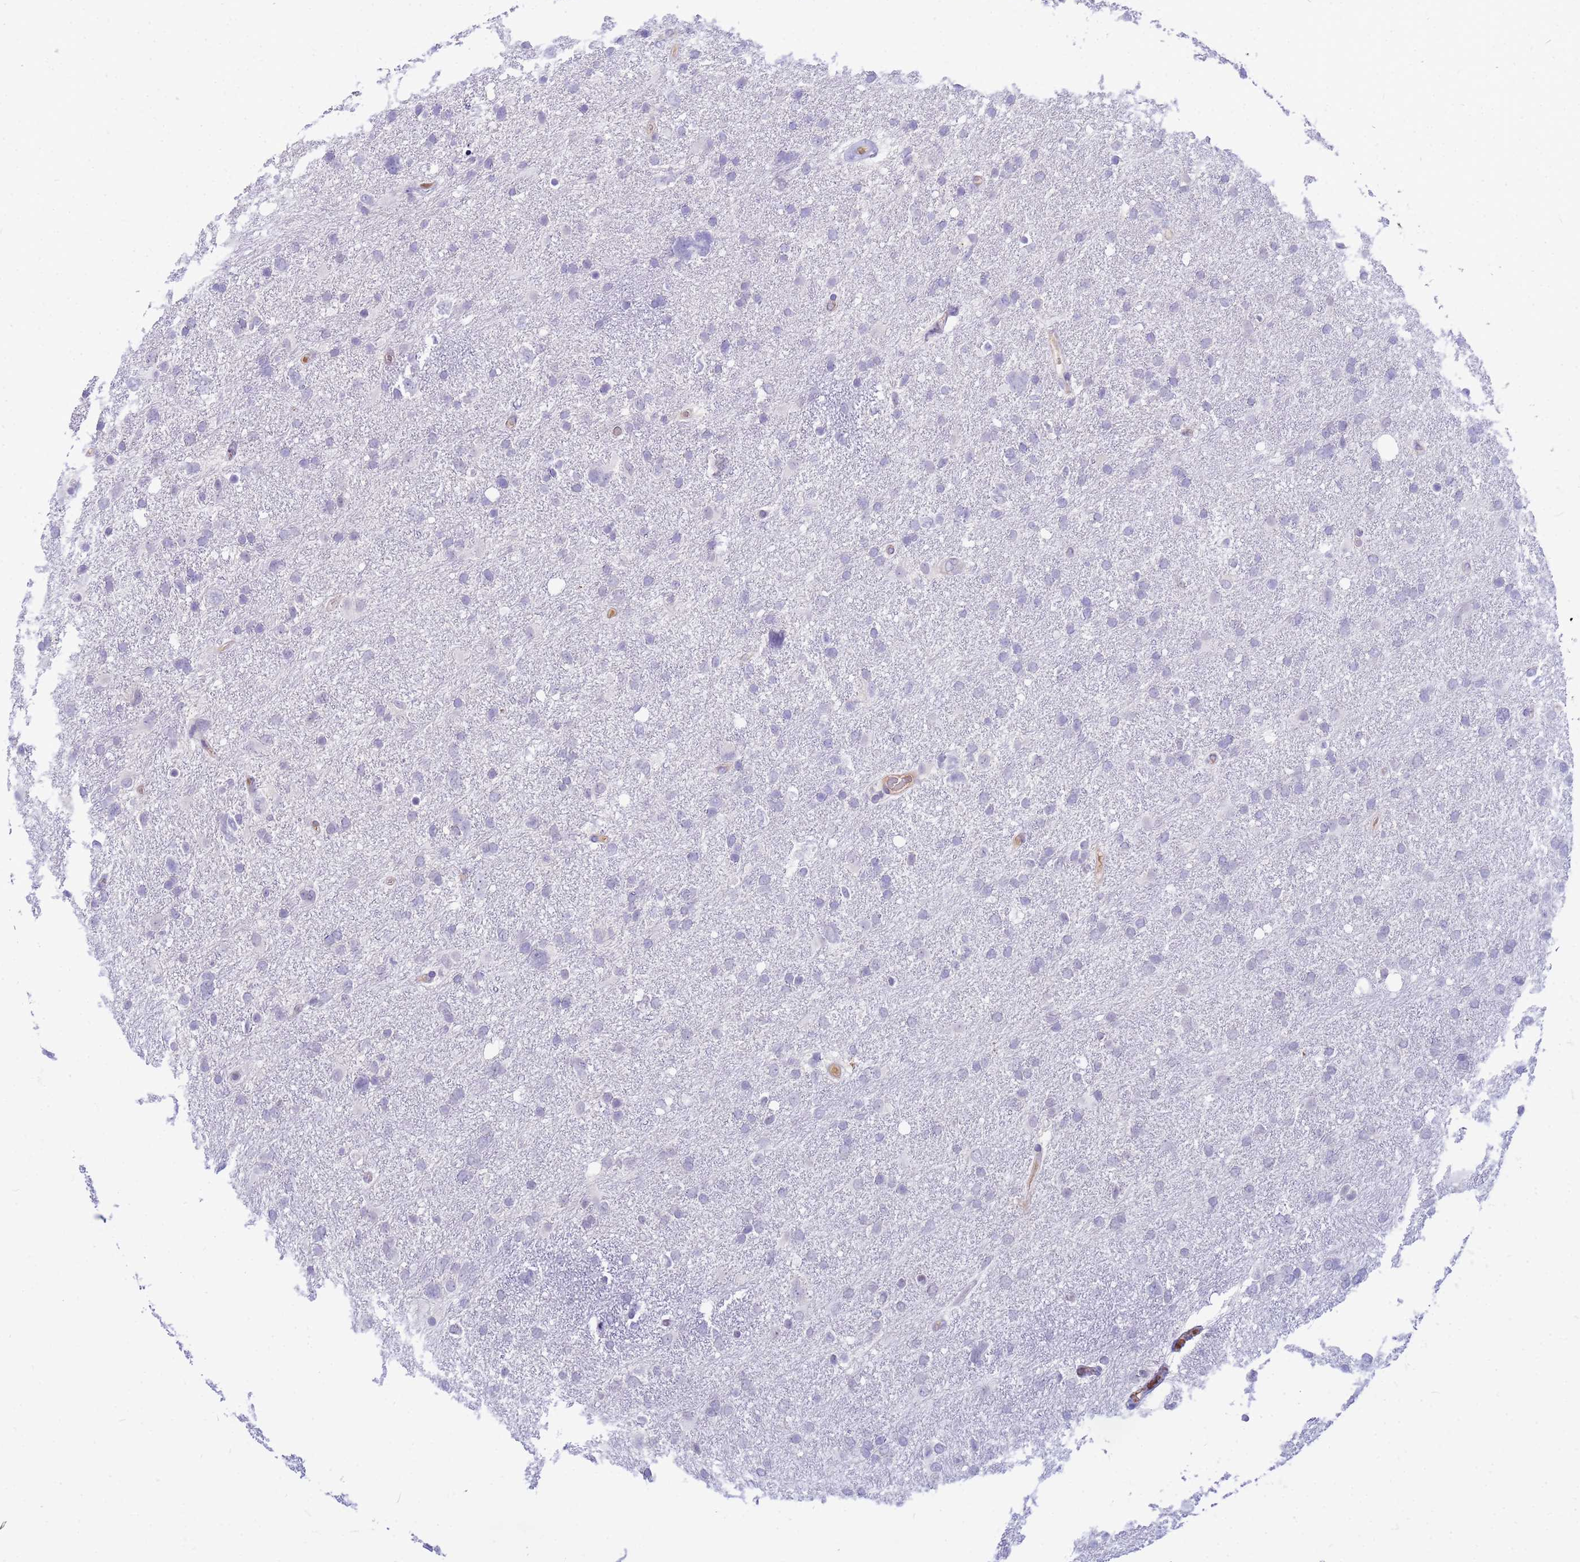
{"staining": {"intensity": "negative", "quantity": "none", "location": "none"}, "tissue": "glioma", "cell_type": "Tumor cells", "image_type": "cancer", "snomed": [{"axis": "morphology", "description": "Glioma, malignant, High grade"}, {"axis": "topography", "description": "Brain"}], "caption": "The image reveals no staining of tumor cells in glioma. (DAB (3,3'-diaminobenzidine) IHC with hematoxylin counter stain).", "gene": "ORM1", "patient": {"sex": "male", "age": 61}}